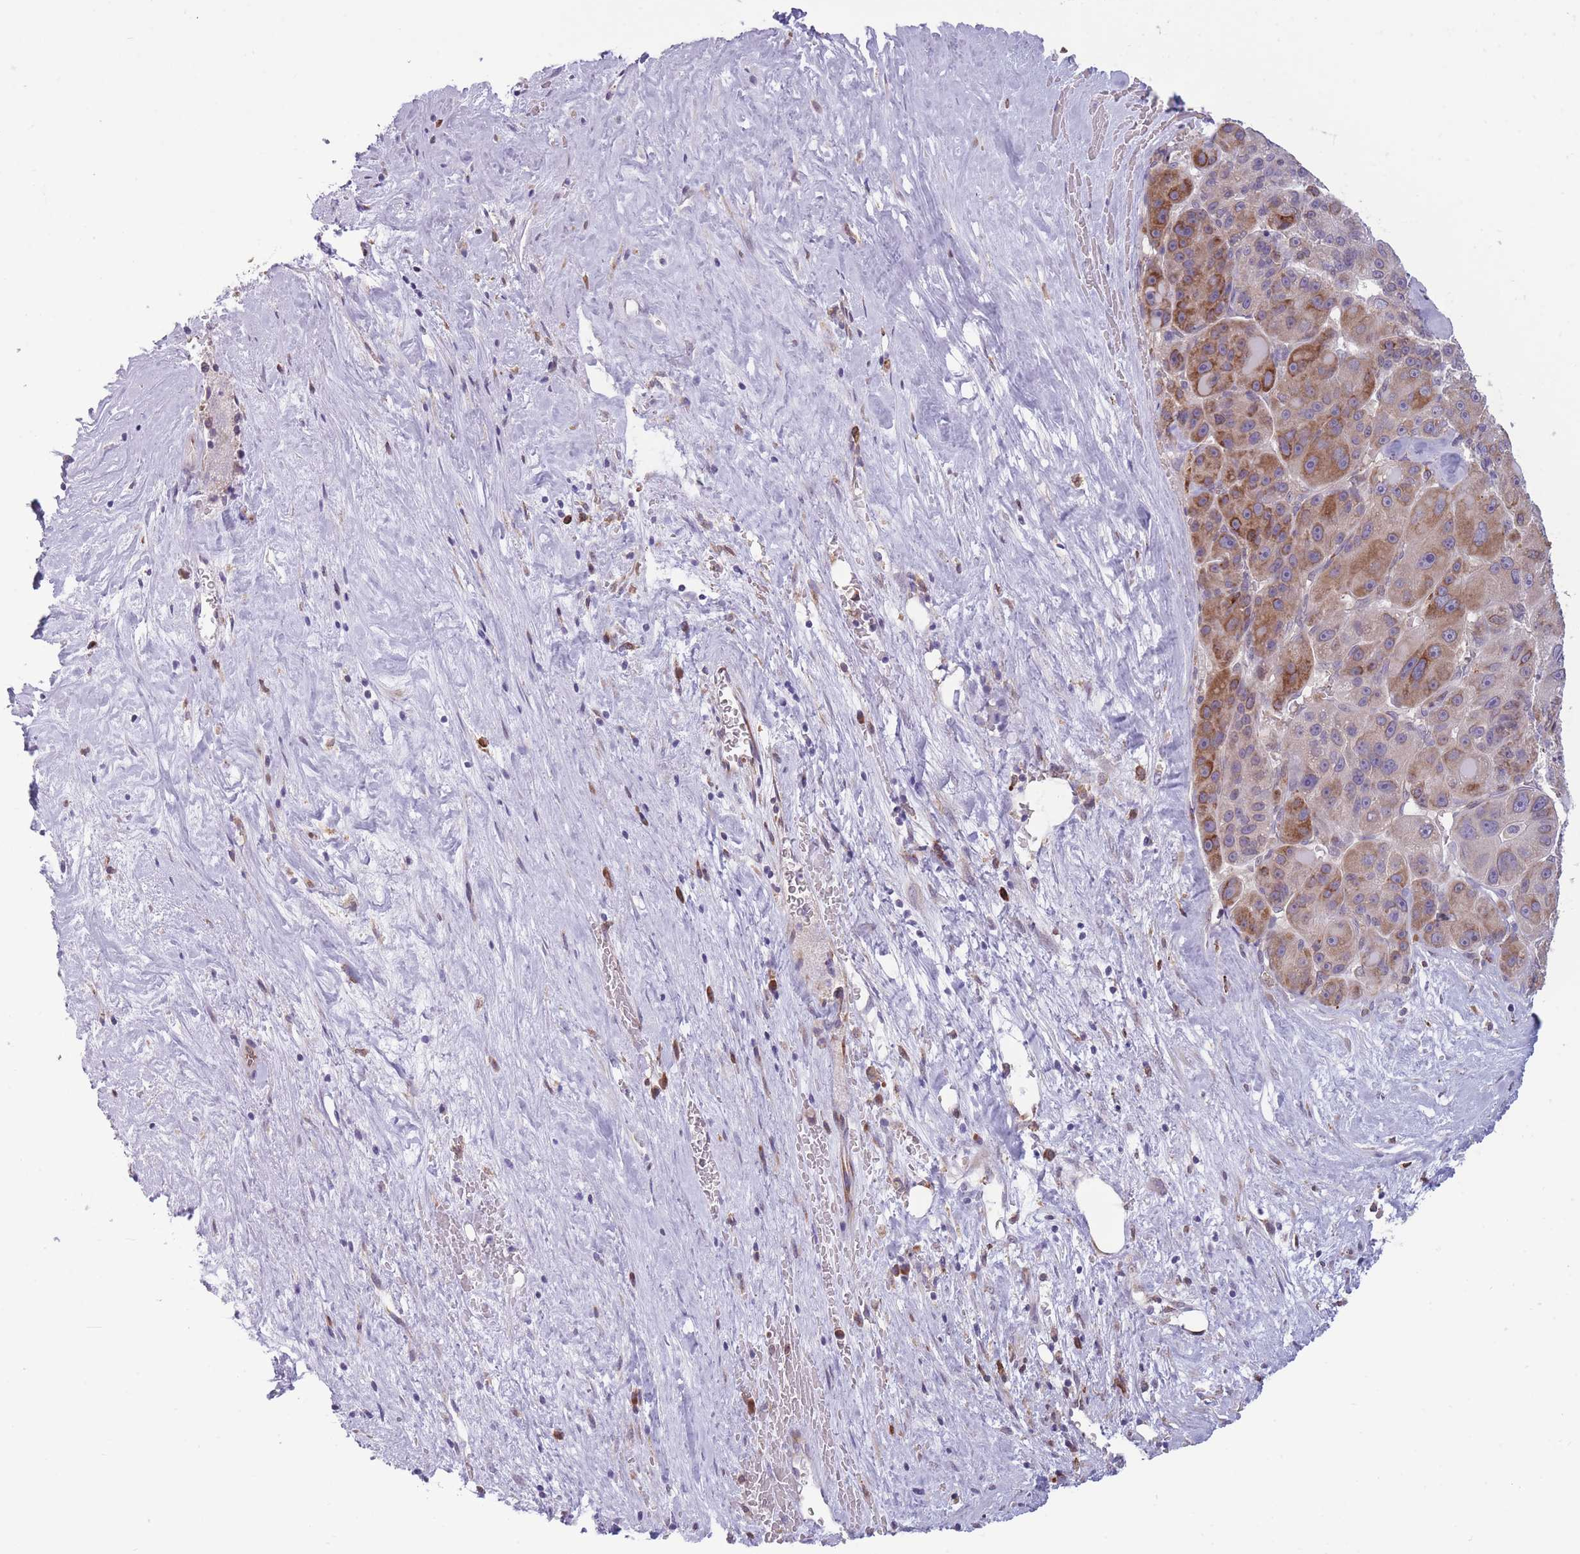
{"staining": {"intensity": "moderate", "quantity": "25%-75%", "location": "cytoplasmic/membranous"}, "tissue": "liver cancer", "cell_type": "Tumor cells", "image_type": "cancer", "snomed": [{"axis": "morphology", "description": "Carcinoma, Hepatocellular, NOS"}, {"axis": "topography", "description": "Liver"}], "caption": "Immunohistochemical staining of hepatocellular carcinoma (liver) shows medium levels of moderate cytoplasmic/membranous staining in about 25%-75% of tumor cells.", "gene": "TMEM121", "patient": {"sex": "male", "age": 76}}